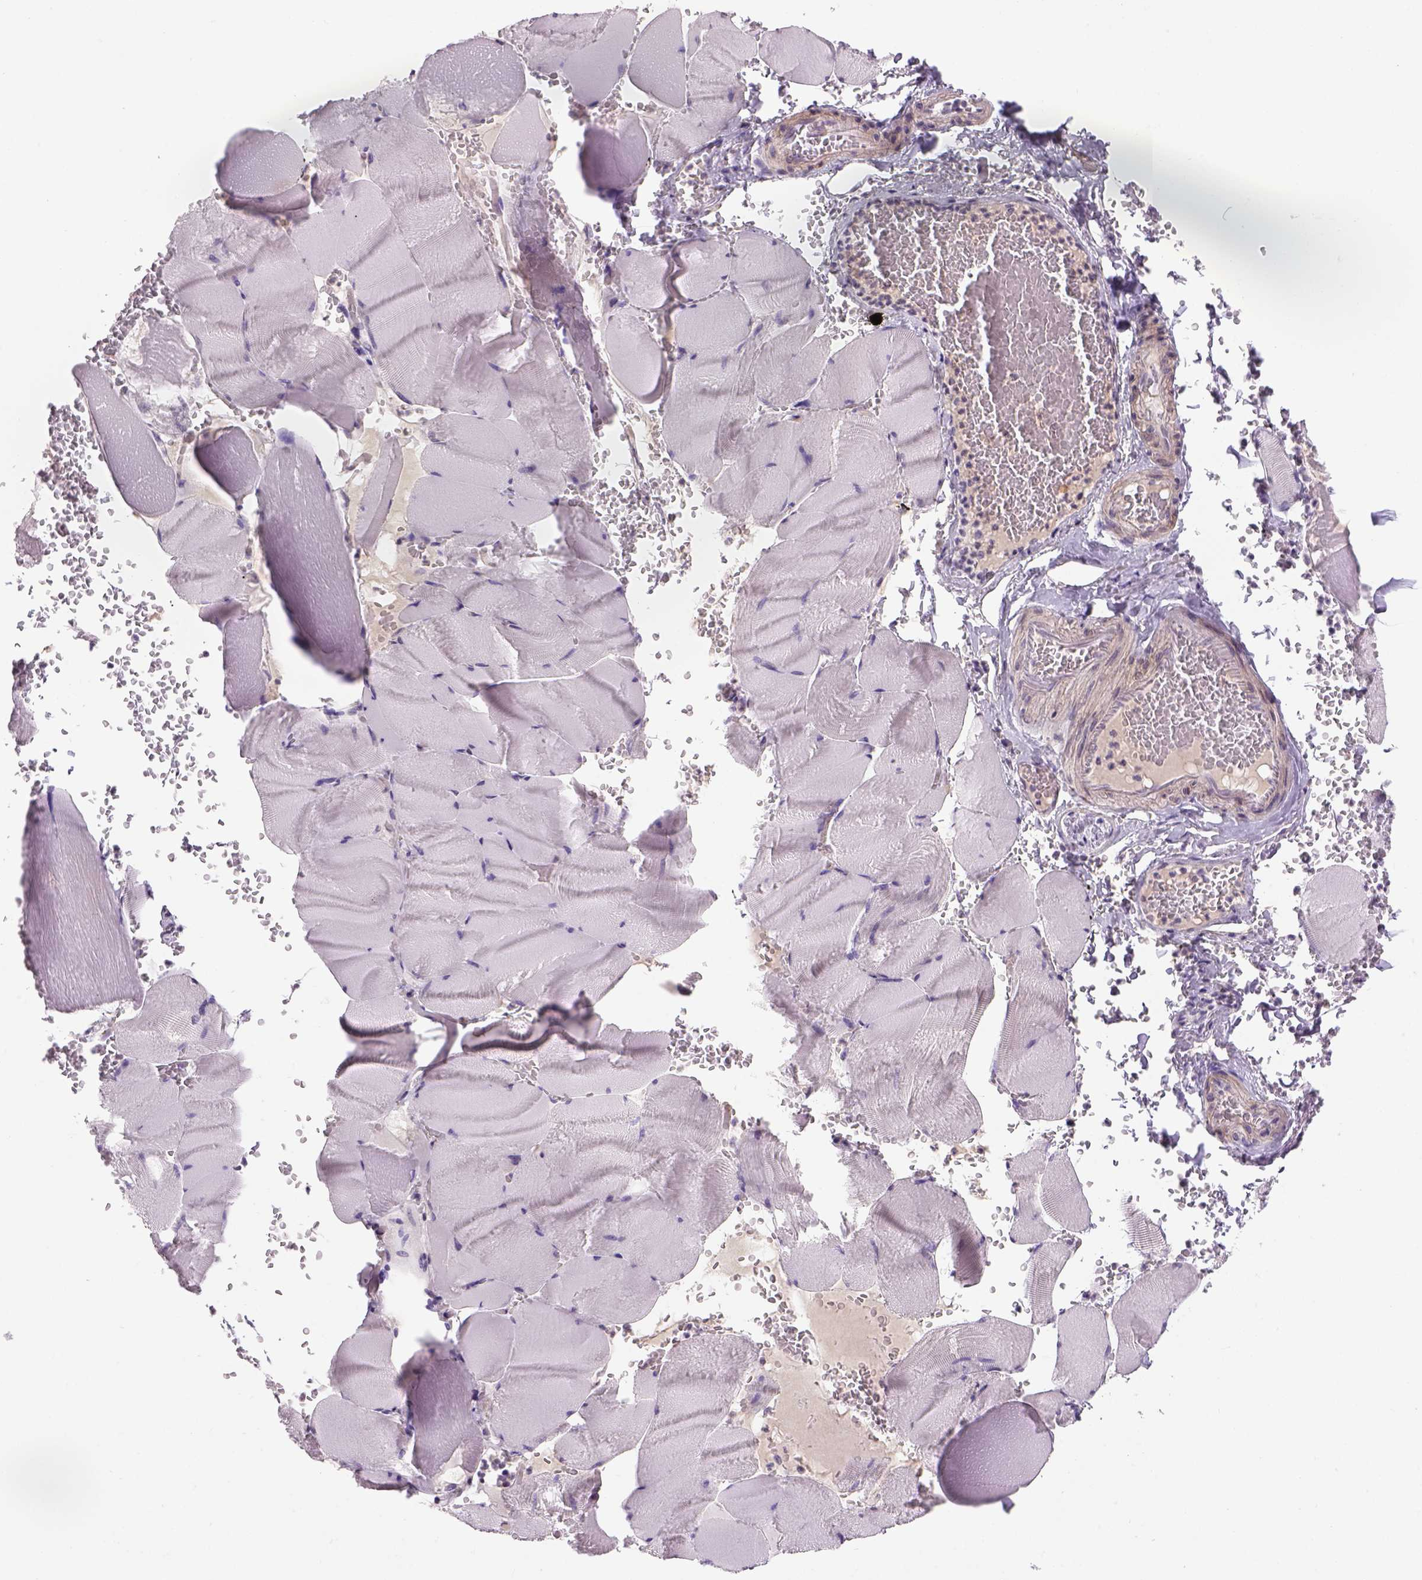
{"staining": {"intensity": "negative", "quantity": "none", "location": "none"}, "tissue": "skeletal muscle", "cell_type": "Myocytes", "image_type": "normal", "snomed": [{"axis": "morphology", "description": "Normal tissue, NOS"}, {"axis": "topography", "description": "Skeletal muscle"}], "caption": "The histopathology image displays no staining of myocytes in unremarkable skeletal muscle. (DAB (3,3'-diaminobenzidine) immunohistochemistry visualized using brightfield microscopy, high magnification).", "gene": "PRRT1", "patient": {"sex": "male", "age": 56}}